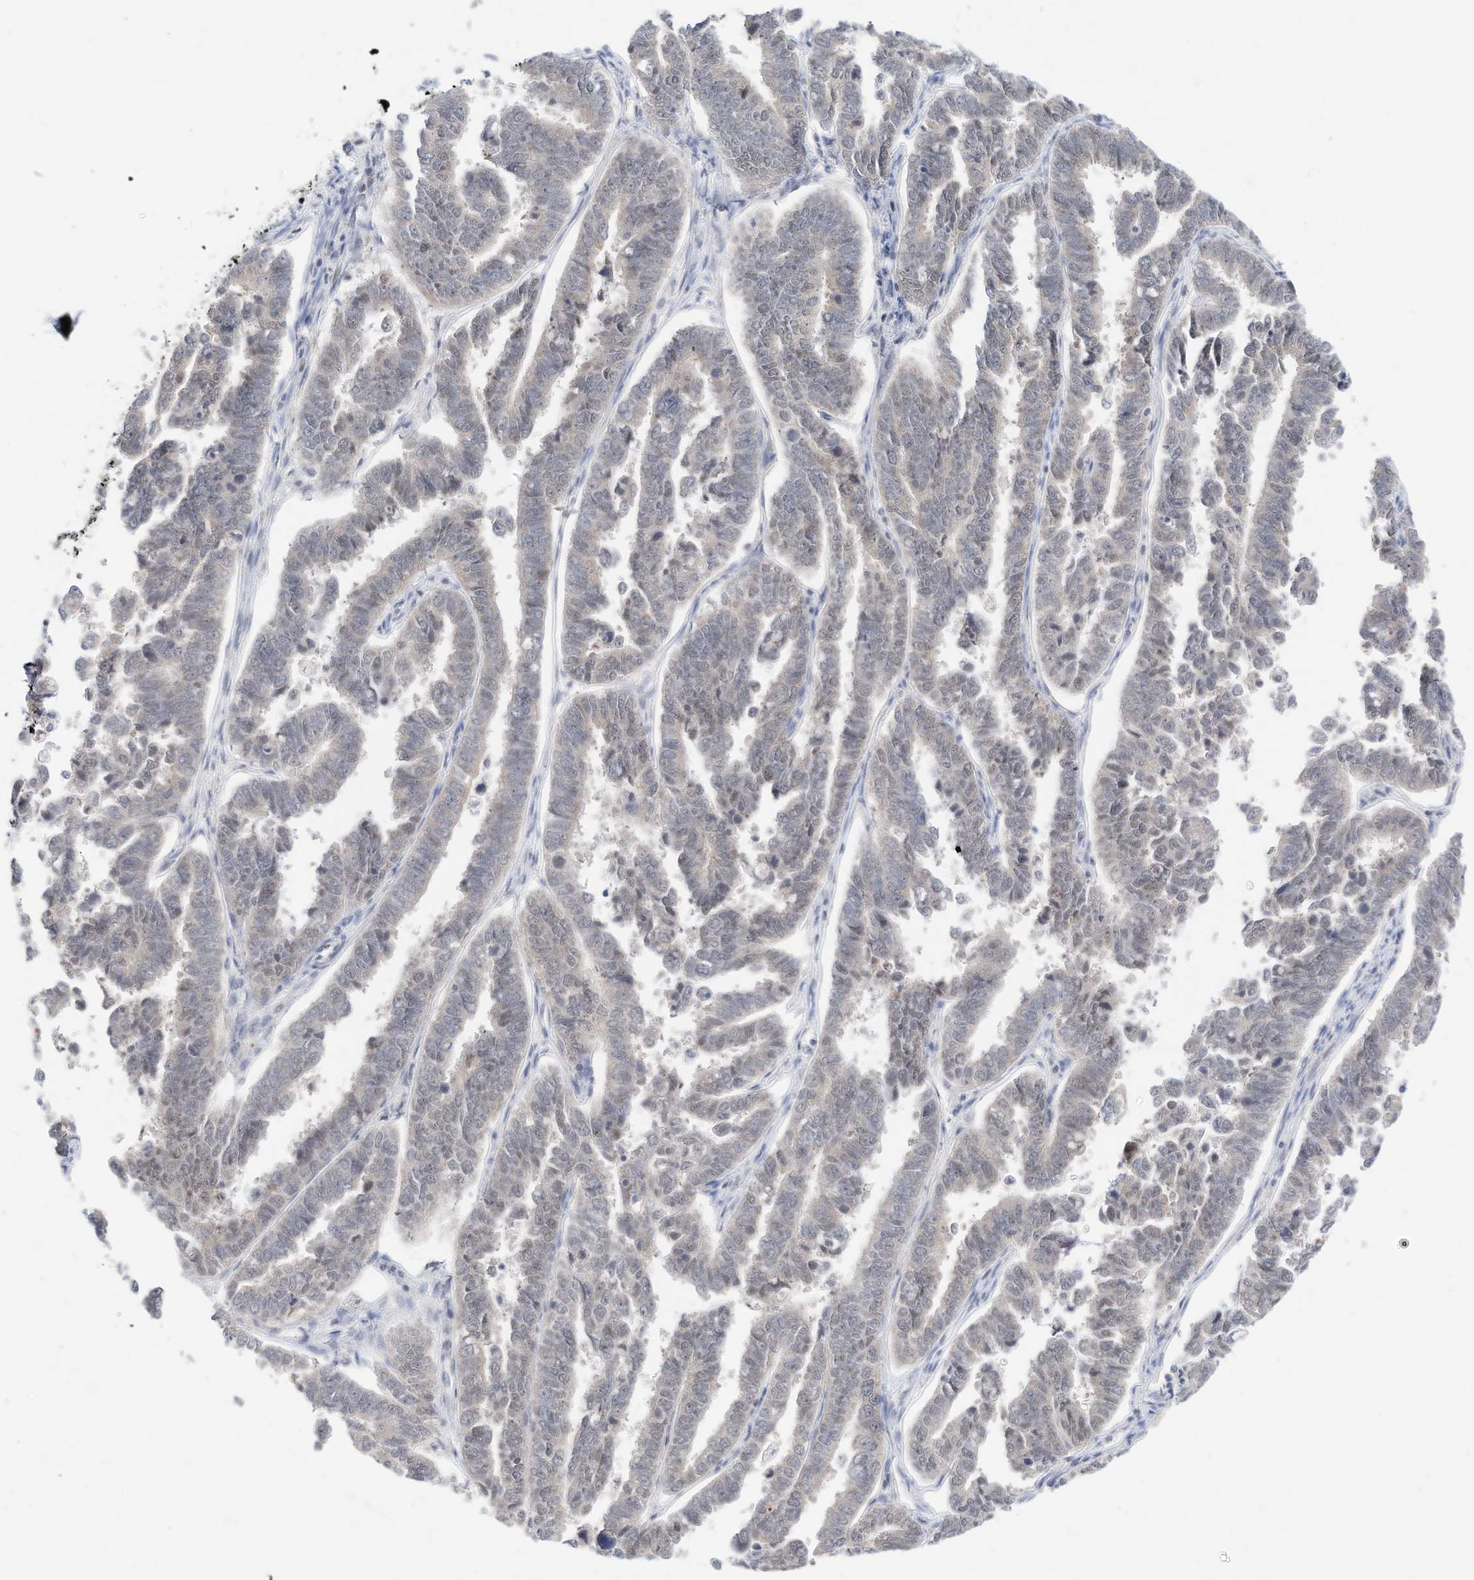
{"staining": {"intensity": "moderate", "quantity": "<25%", "location": "nuclear"}, "tissue": "endometrial cancer", "cell_type": "Tumor cells", "image_type": "cancer", "snomed": [{"axis": "morphology", "description": "Adenocarcinoma, NOS"}, {"axis": "topography", "description": "Endometrium"}], "caption": "A high-resolution photomicrograph shows immunohistochemistry staining of endometrial cancer, which reveals moderate nuclear expression in about <25% of tumor cells.", "gene": "OGT", "patient": {"sex": "female", "age": 75}}